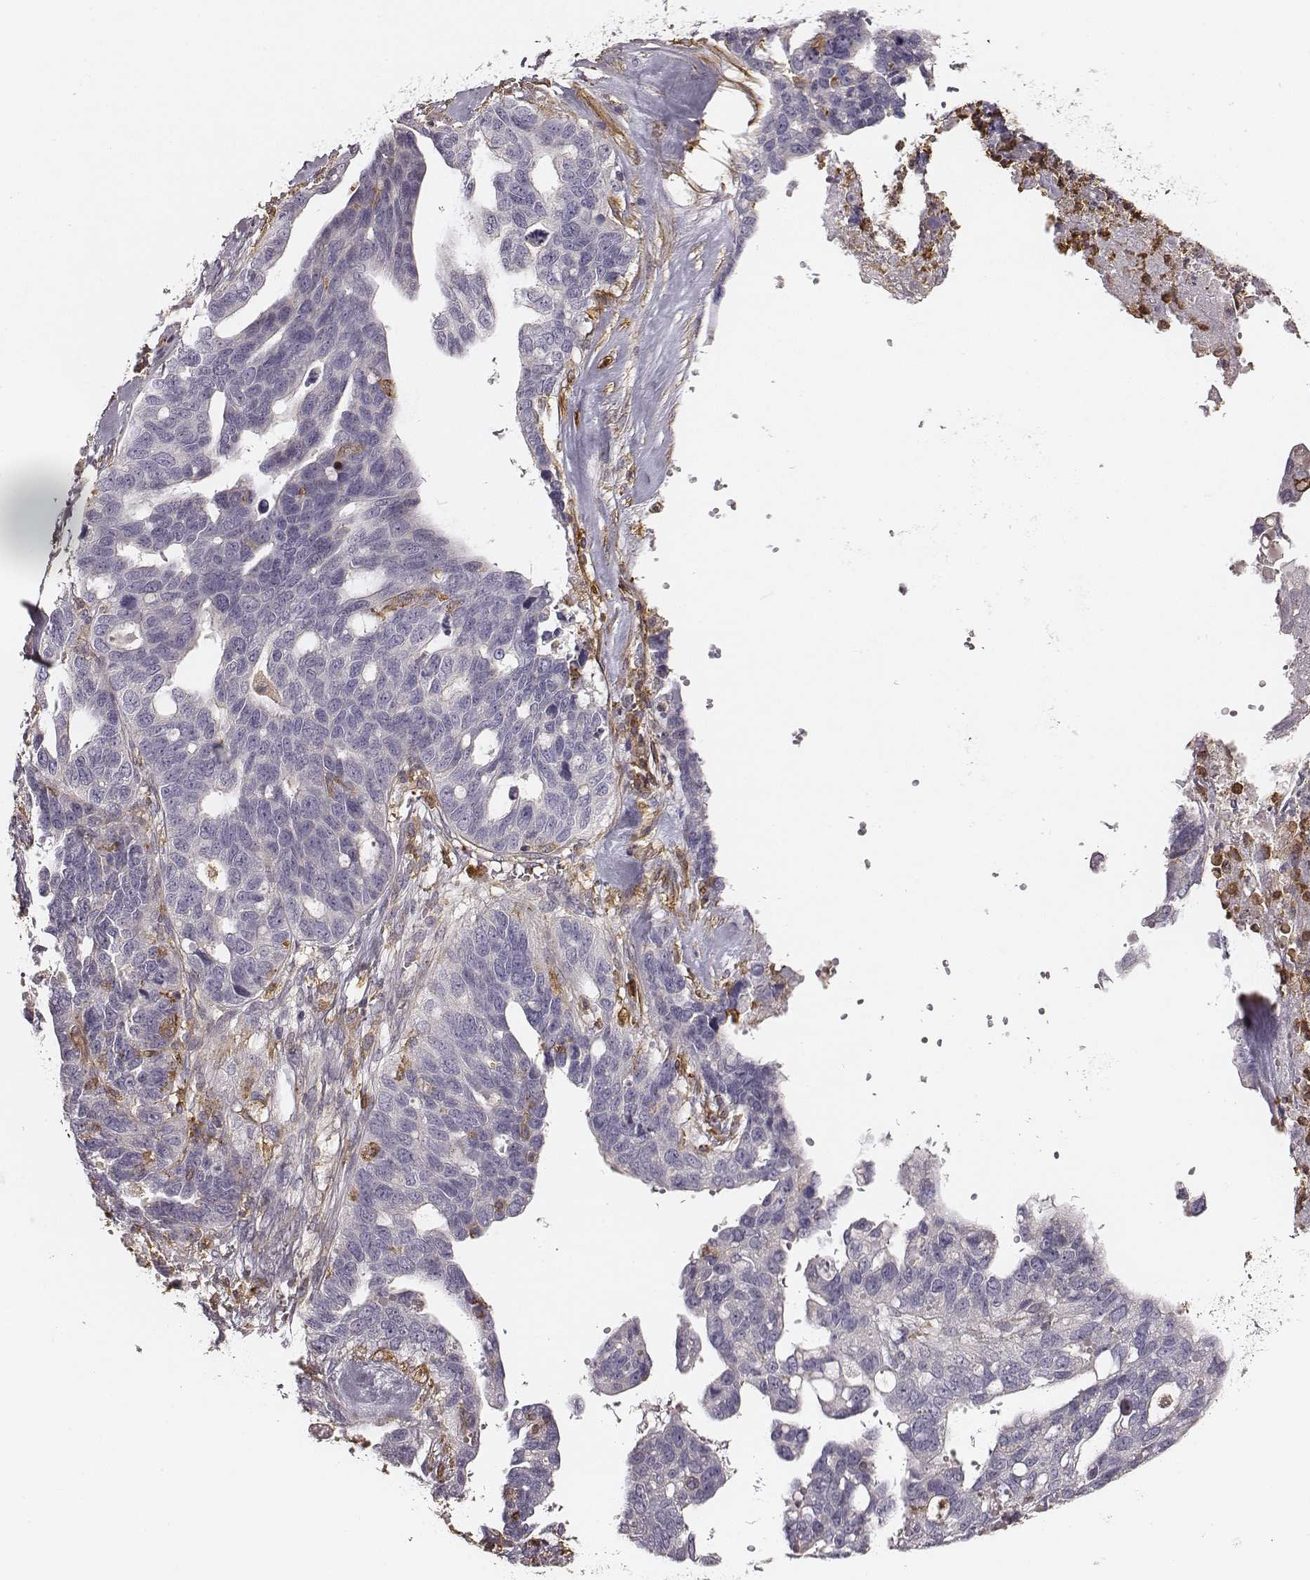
{"staining": {"intensity": "negative", "quantity": "none", "location": "none"}, "tissue": "ovarian cancer", "cell_type": "Tumor cells", "image_type": "cancer", "snomed": [{"axis": "morphology", "description": "Cystadenocarcinoma, serous, NOS"}, {"axis": "topography", "description": "Ovary"}], "caption": "This is an immunohistochemistry (IHC) histopathology image of human ovarian cancer (serous cystadenocarcinoma). There is no staining in tumor cells.", "gene": "ZYX", "patient": {"sex": "female", "age": 69}}